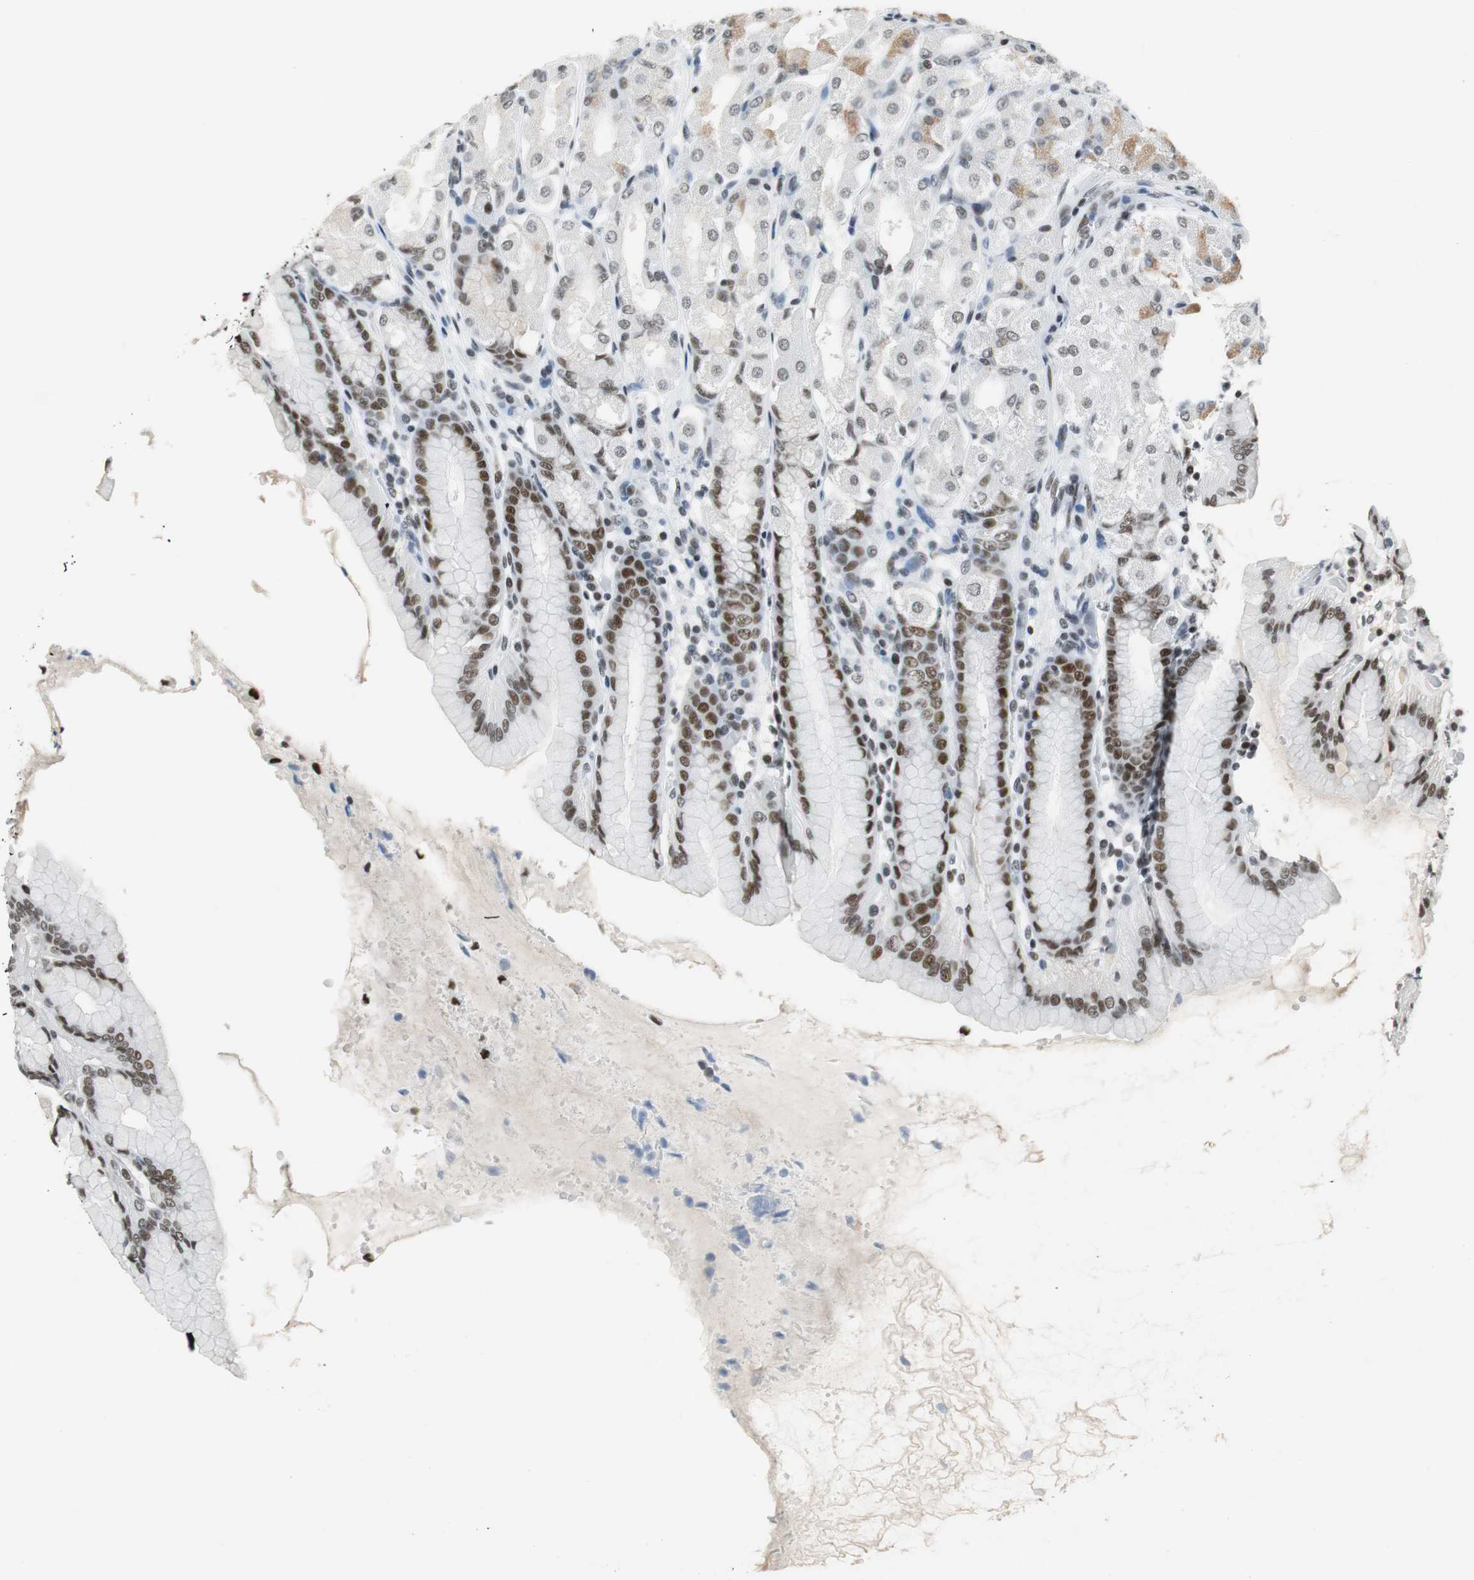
{"staining": {"intensity": "moderate", "quantity": "25%-75%", "location": "cytoplasmic/membranous,nuclear"}, "tissue": "stomach", "cell_type": "Glandular cells", "image_type": "normal", "snomed": [{"axis": "morphology", "description": "Normal tissue, NOS"}, {"axis": "topography", "description": "Stomach, upper"}], "caption": "Immunohistochemical staining of normal human stomach demonstrates 25%-75% levels of moderate cytoplasmic/membranous,nuclear protein expression in about 25%-75% of glandular cells. (Stains: DAB (3,3'-diaminobenzidine) in brown, nuclei in blue, Microscopy: brightfield microscopy at high magnification).", "gene": "HDAC3", "patient": {"sex": "male", "age": 68}}